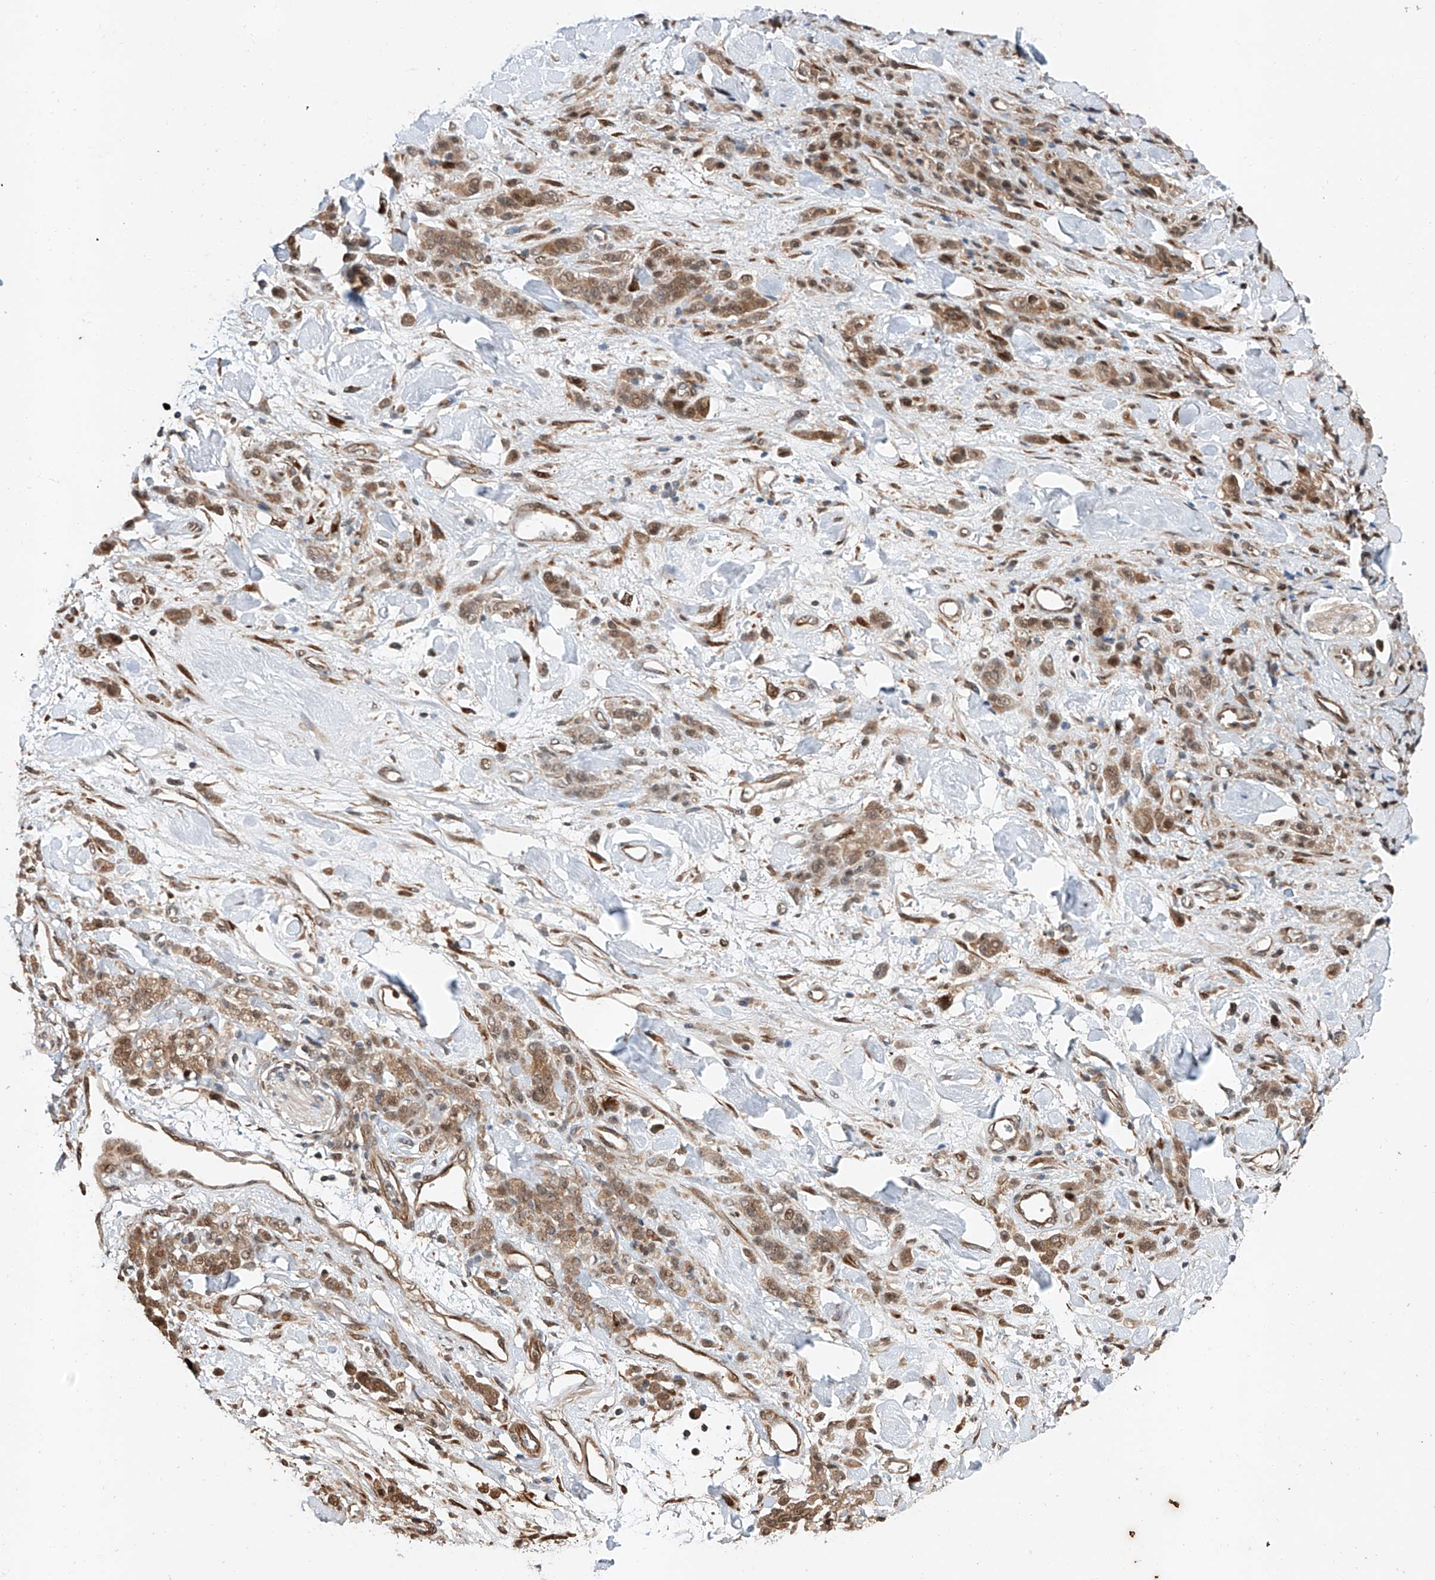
{"staining": {"intensity": "moderate", "quantity": ">75%", "location": "cytoplasmic/membranous"}, "tissue": "stomach cancer", "cell_type": "Tumor cells", "image_type": "cancer", "snomed": [{"axis": "morphology", "description": "Normal tissue, NOS"}, {"axis": "morphology", "description": "Adenocarcinoma, NOS"}, {"axis": "topography", "description": "Stomach"}], "caption": "Immunohistochemical staining of human adenocarcinoma (stomach) shows medium levels of moderate cytoplasmic/membranous protein staining in approximately >75% of tumor cells. The staining was performed using DAB to visualize the protein expression in brown, while the nuclei were stained in blue with hematoxylin (Magnification: 20x).", "gene": "ZFP28", "patient": {"sex": "male", "age": 82}}